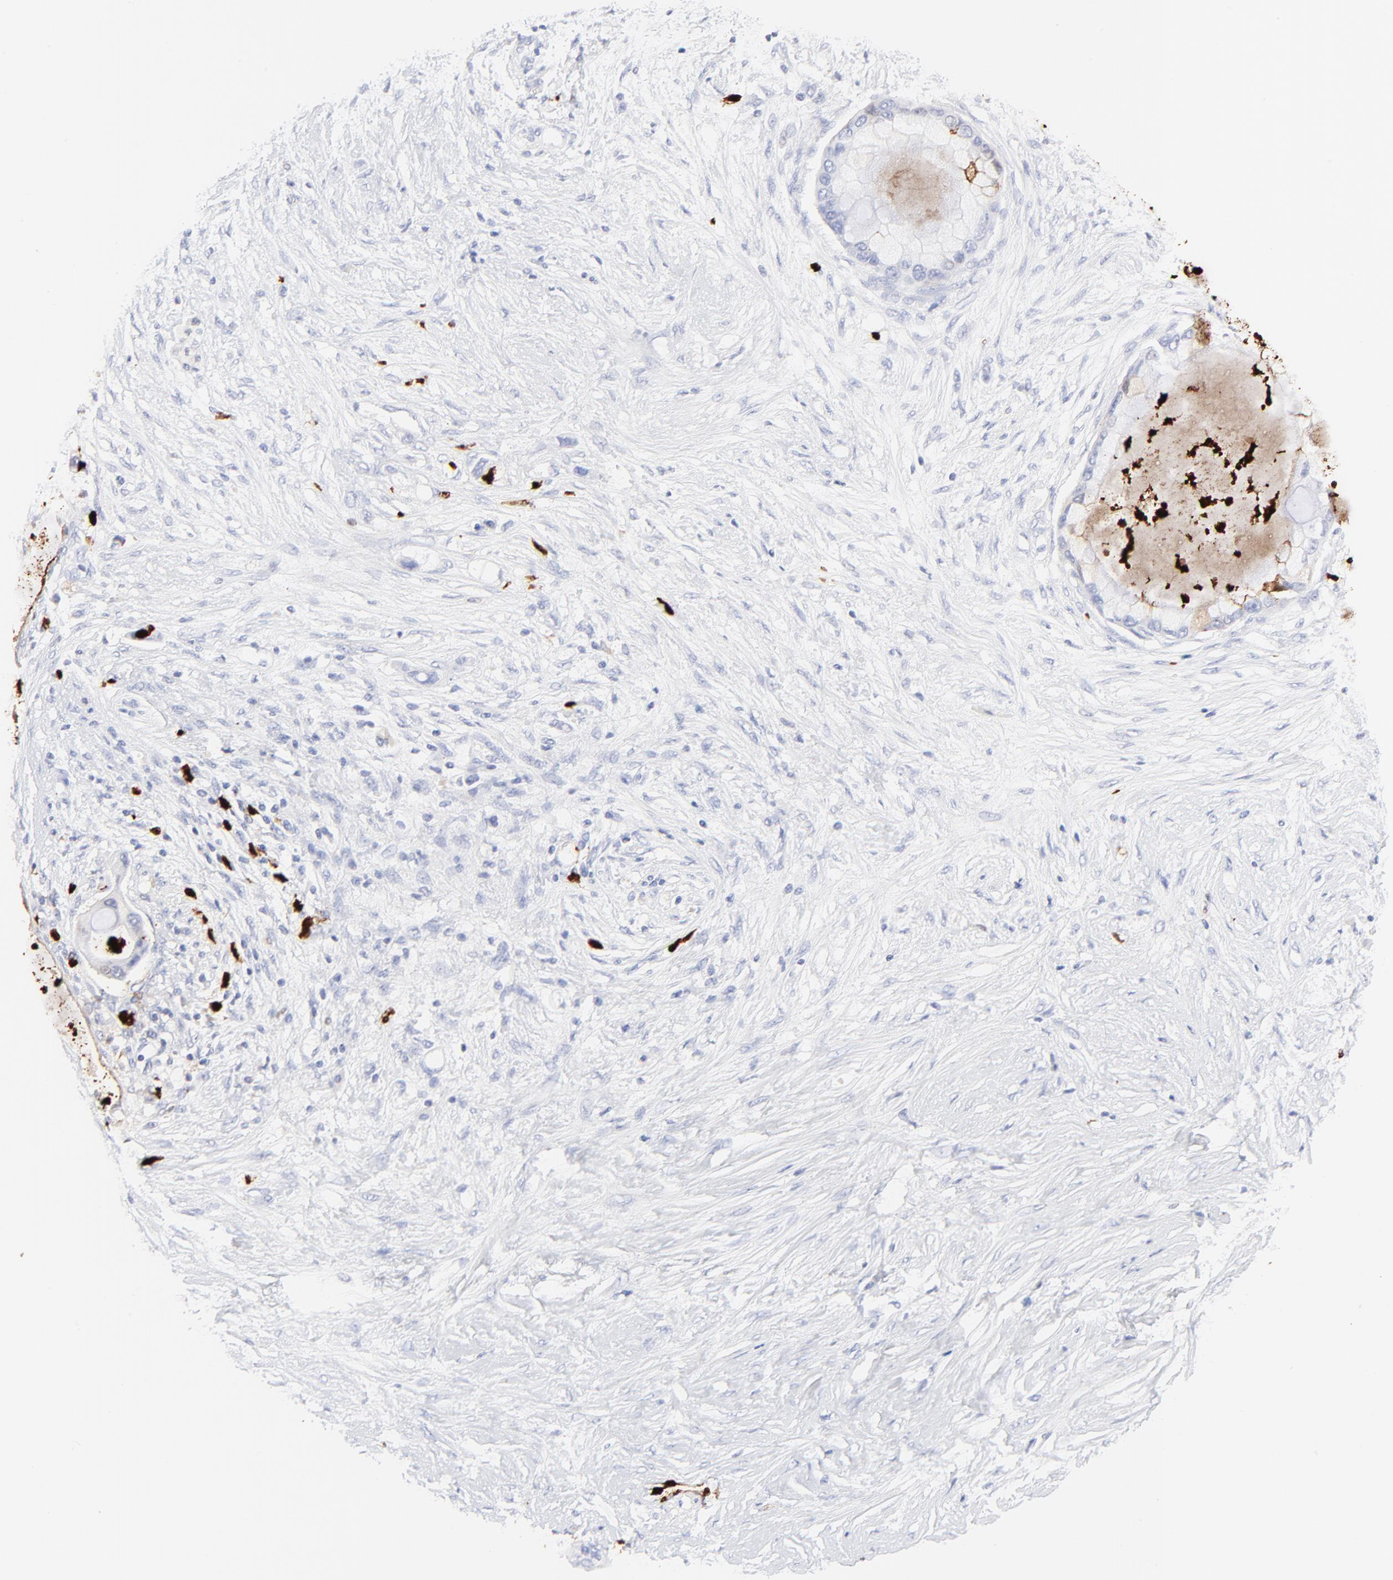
{"staining": {"intensity": "negative", "quantity": "none", "location": "none"}, "tissue": "pancreatic cancer", "cell_type": "Tumor cells", "image_type": "cancer", "snomed": [{"axis": "morphology", "description": "Adenocarcinoma, NOS"}, {"axis": "topography", "description": "Pancreas"}], "caption": "Tumor cells are negative for brown protein staining in pancreatic cancer. Nuclei are stained in blue.", "gene": "S100A12", "patient": {"sex": "female", "age": 59}}